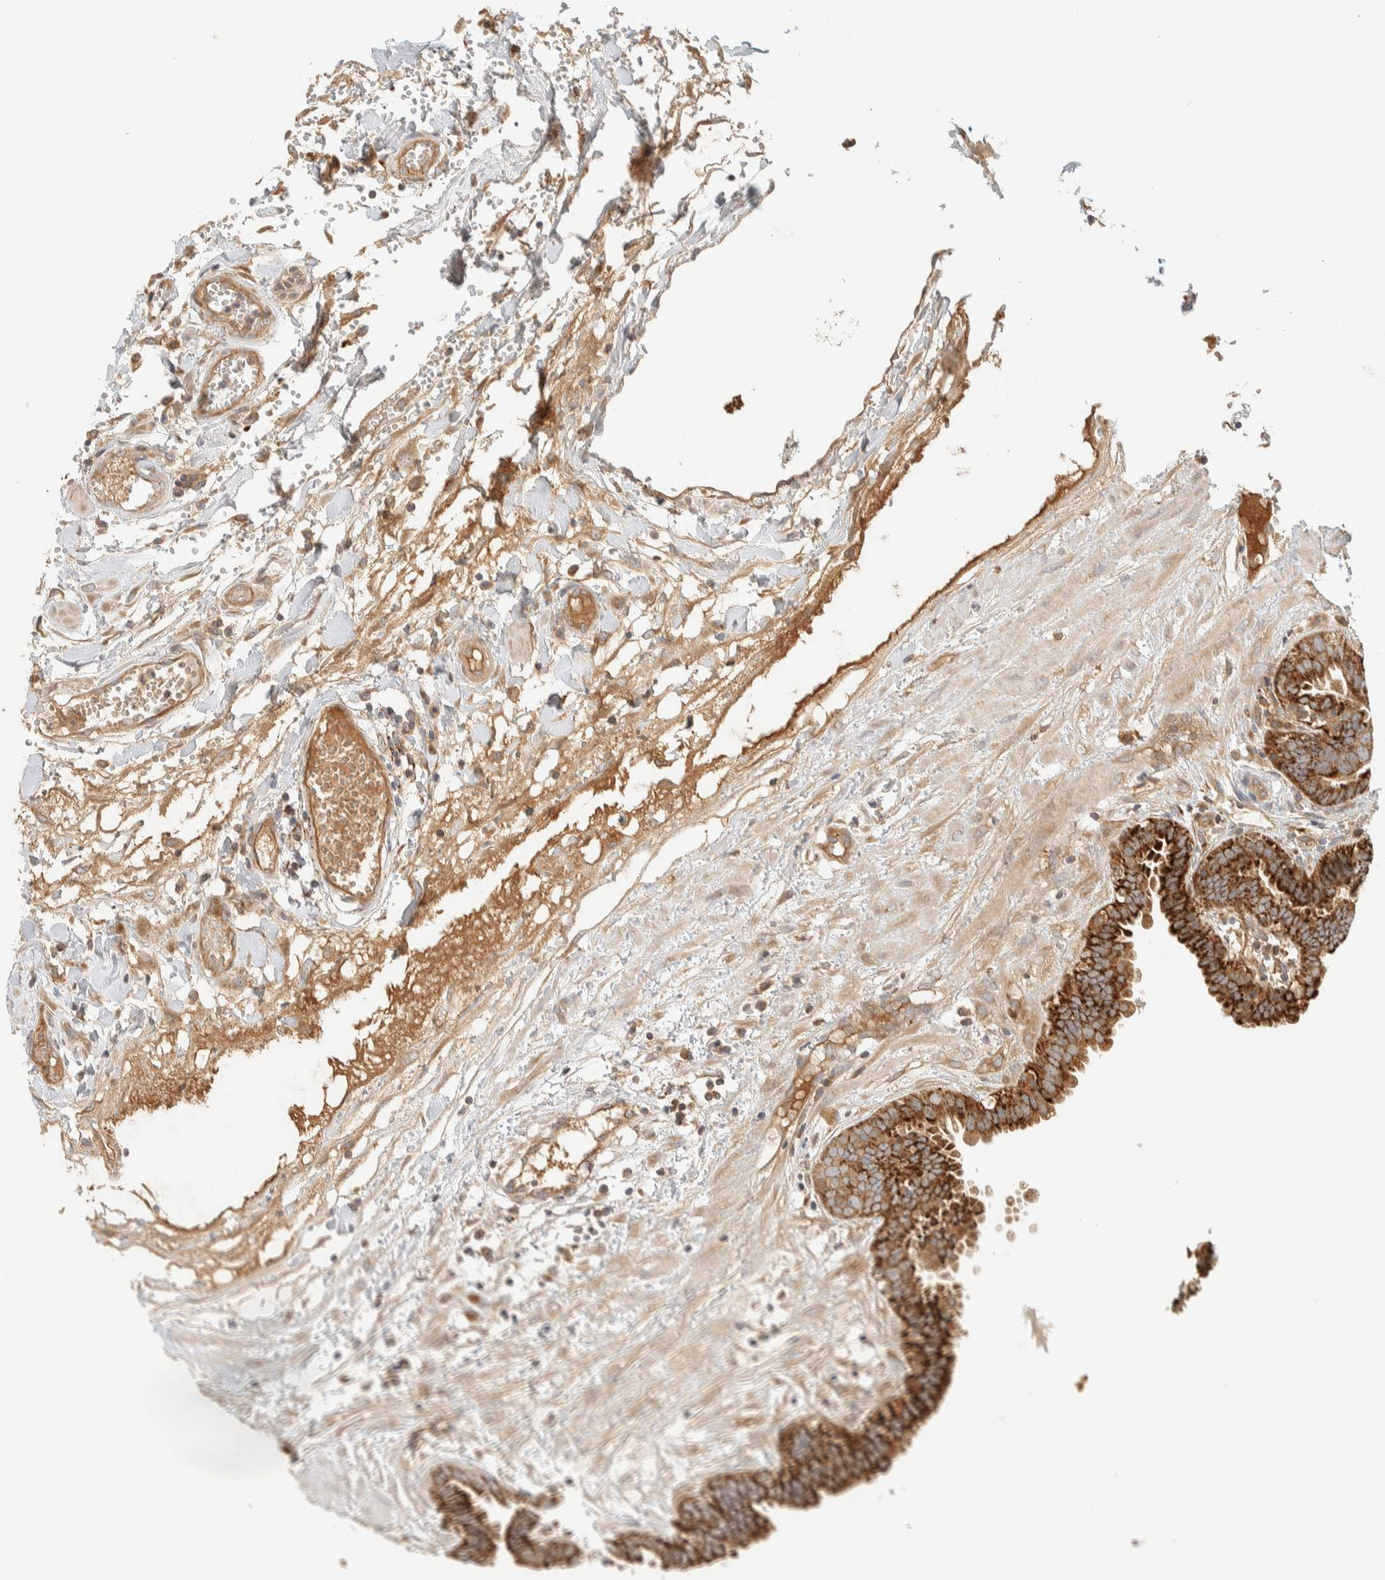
{"staining": {"intensity": "moderate", "quantity": ">75%", "location": "cytoplasmic/membranous"}, "tissue": "fallopian tube", "cell_type": "Glandular cells", "image_type": "normal", "snomed": [{"axis": "morphology", "description": "Normal tissue, NOS"}, {"axis": "topography", "description": "Fallopian tube"}, {"axis": "topography", "description": "Placenta"}], "caption": "DAB (3,3'-diaminobenzidine) immunohistochemical staining of normal fallopian tube shows moderate cytoplasmic/membranous protein staining in about >75% of glandular cells.", "gene": "FAM167A", "patient": {"sex": "female", "age": 32}}